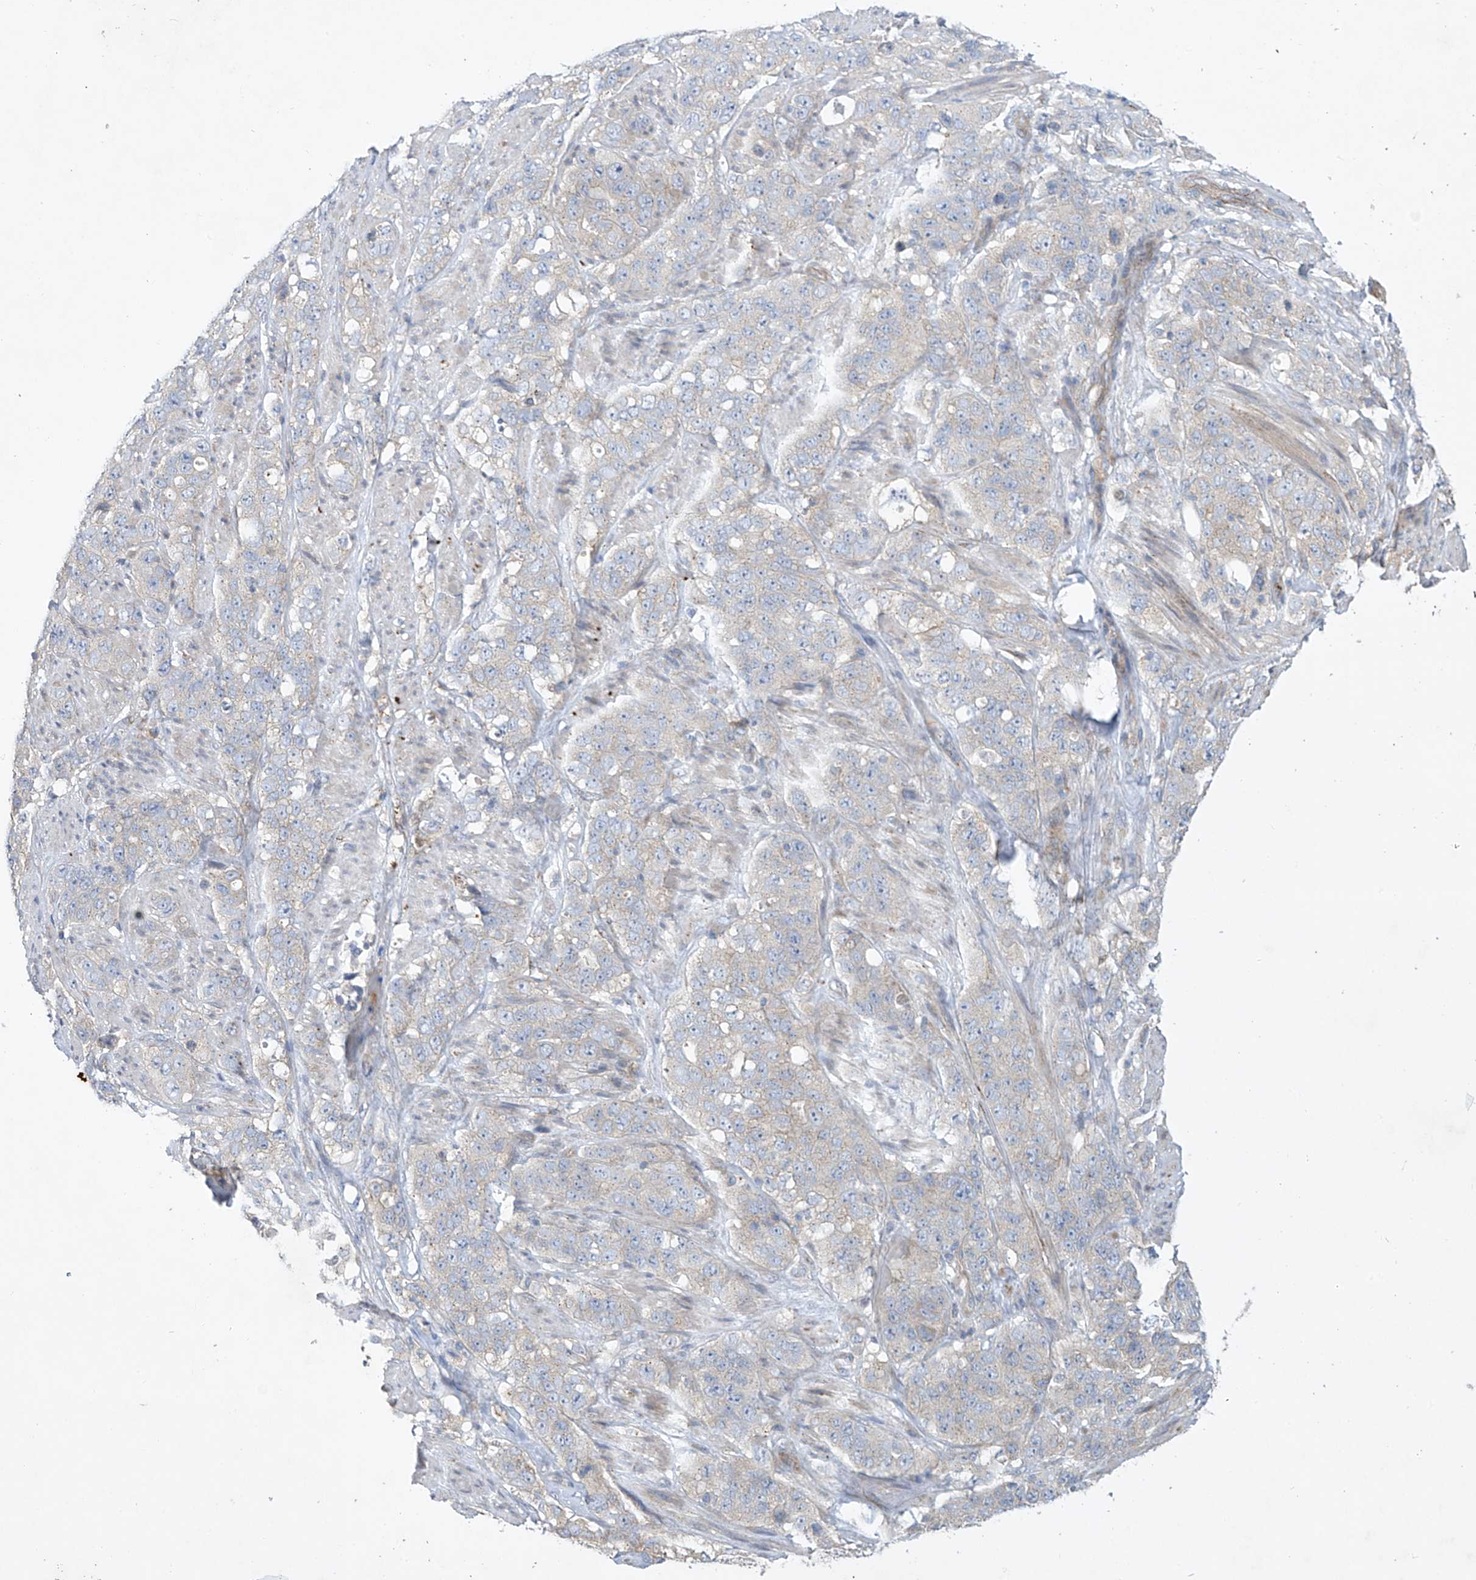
{"staining": {"intensity": "weak", "quantity": "<25%", "location": "cytoplasmic/membranous"}, "tissue": "stomach cancer", "cell_type": "Tumor cells", "image_type": "cancer", "snomed": [{"axis": "morphology", "description": "Adenocarcinoma, NOS"}, {"axis": "topography", "description": "Stomach"}], "caption": "DAB immunohistochemical staining of stomach cancer exhibits no significant positivity in tumor cells.", "gene": "TJAP1", "patient": {"sex": "male", "age": 48}}